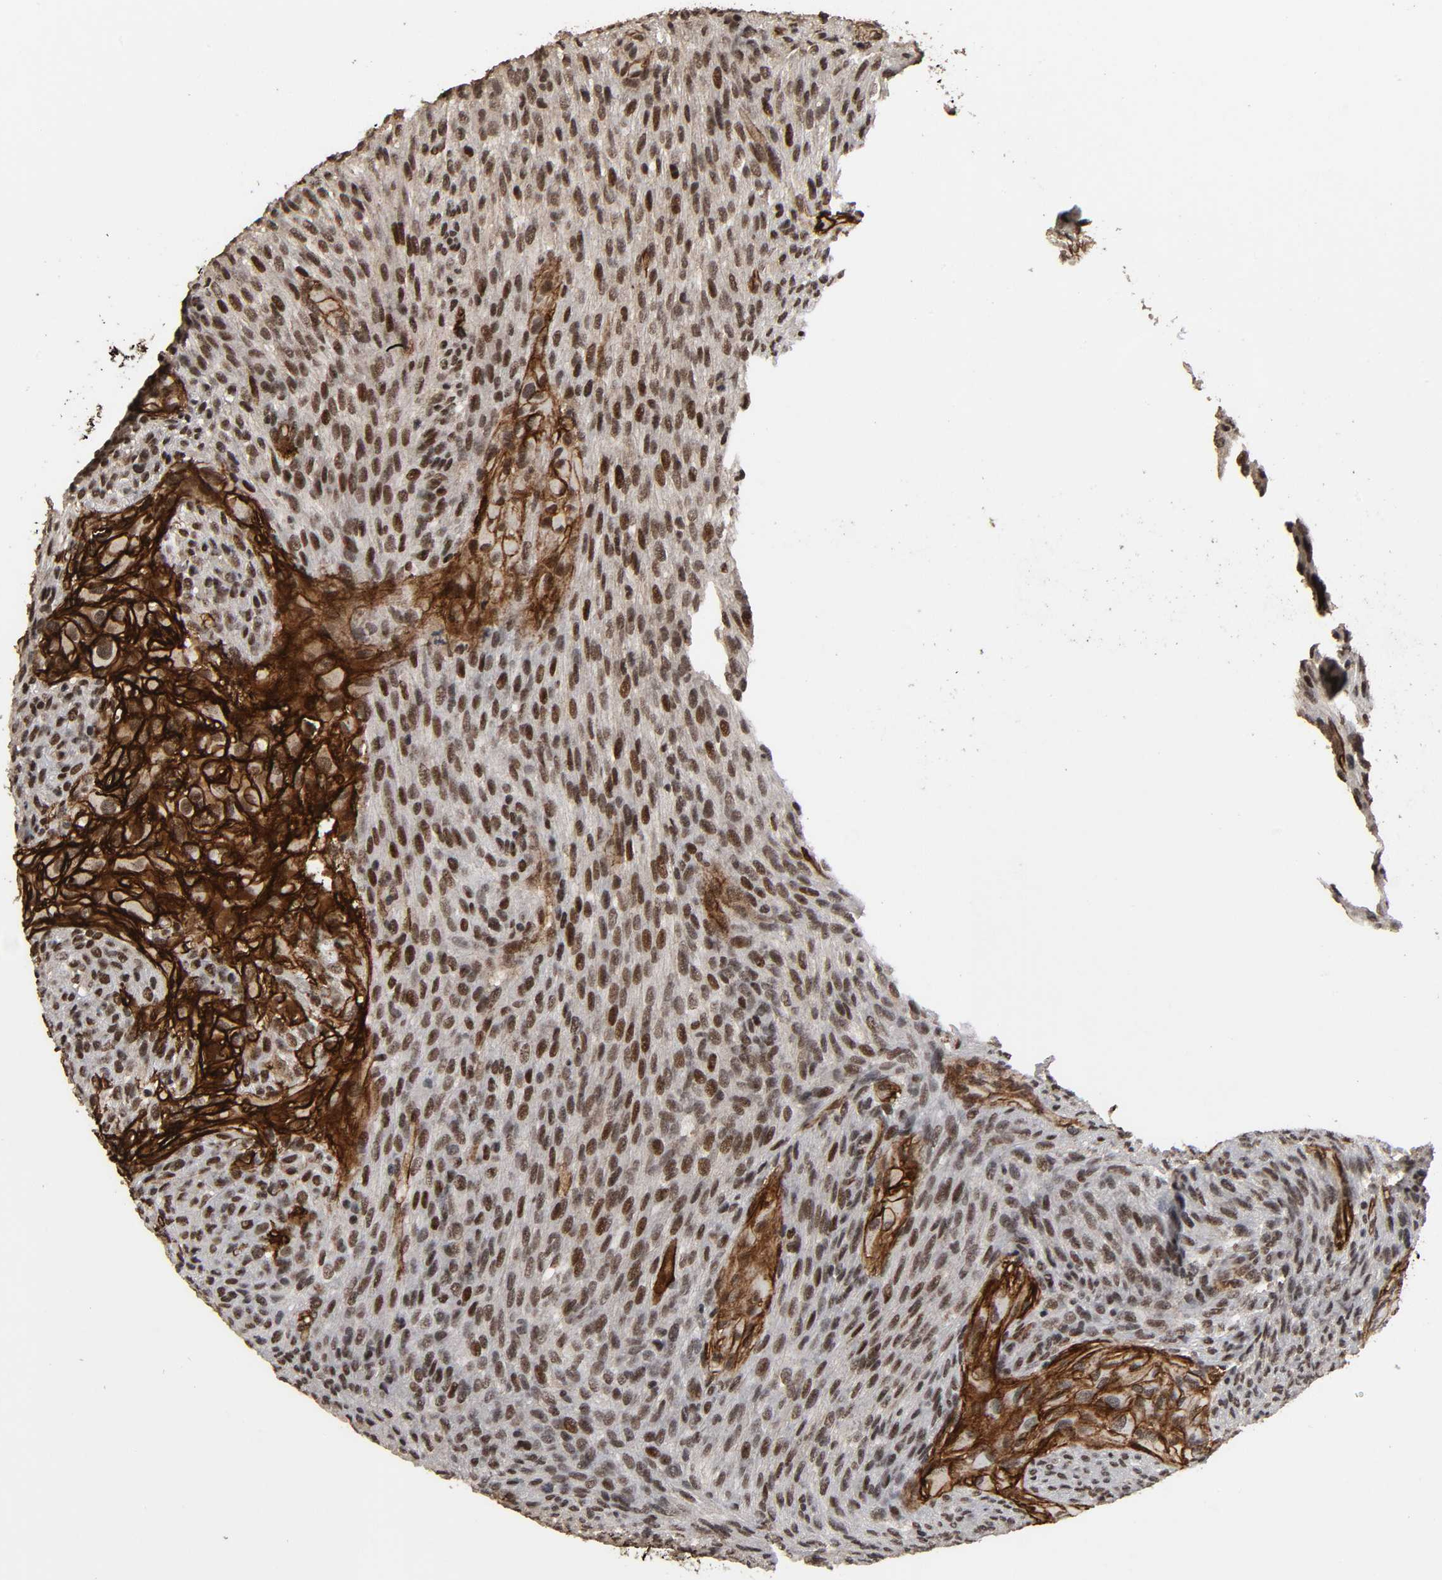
{"staining": {"intensity": "moderate", "quantity": ">75%", "location": "nuclear"}, "tissue": "glioma", "cell_type": "Tumor cells", "image_type": "cancer", "snomed": [{"axis": "morphology", "description": "Glioma, malignant, High grade"}, {"axis": "topography", "description": "Cerebral cortex"}], "caption": "Immunohistochemical staining of human glioma displays medium levels of moderate nuclear protein expression in approximately >75% of tumor cells.", "gene": "AHNAK2", "patient": {"sex": "female", "age": 55}}